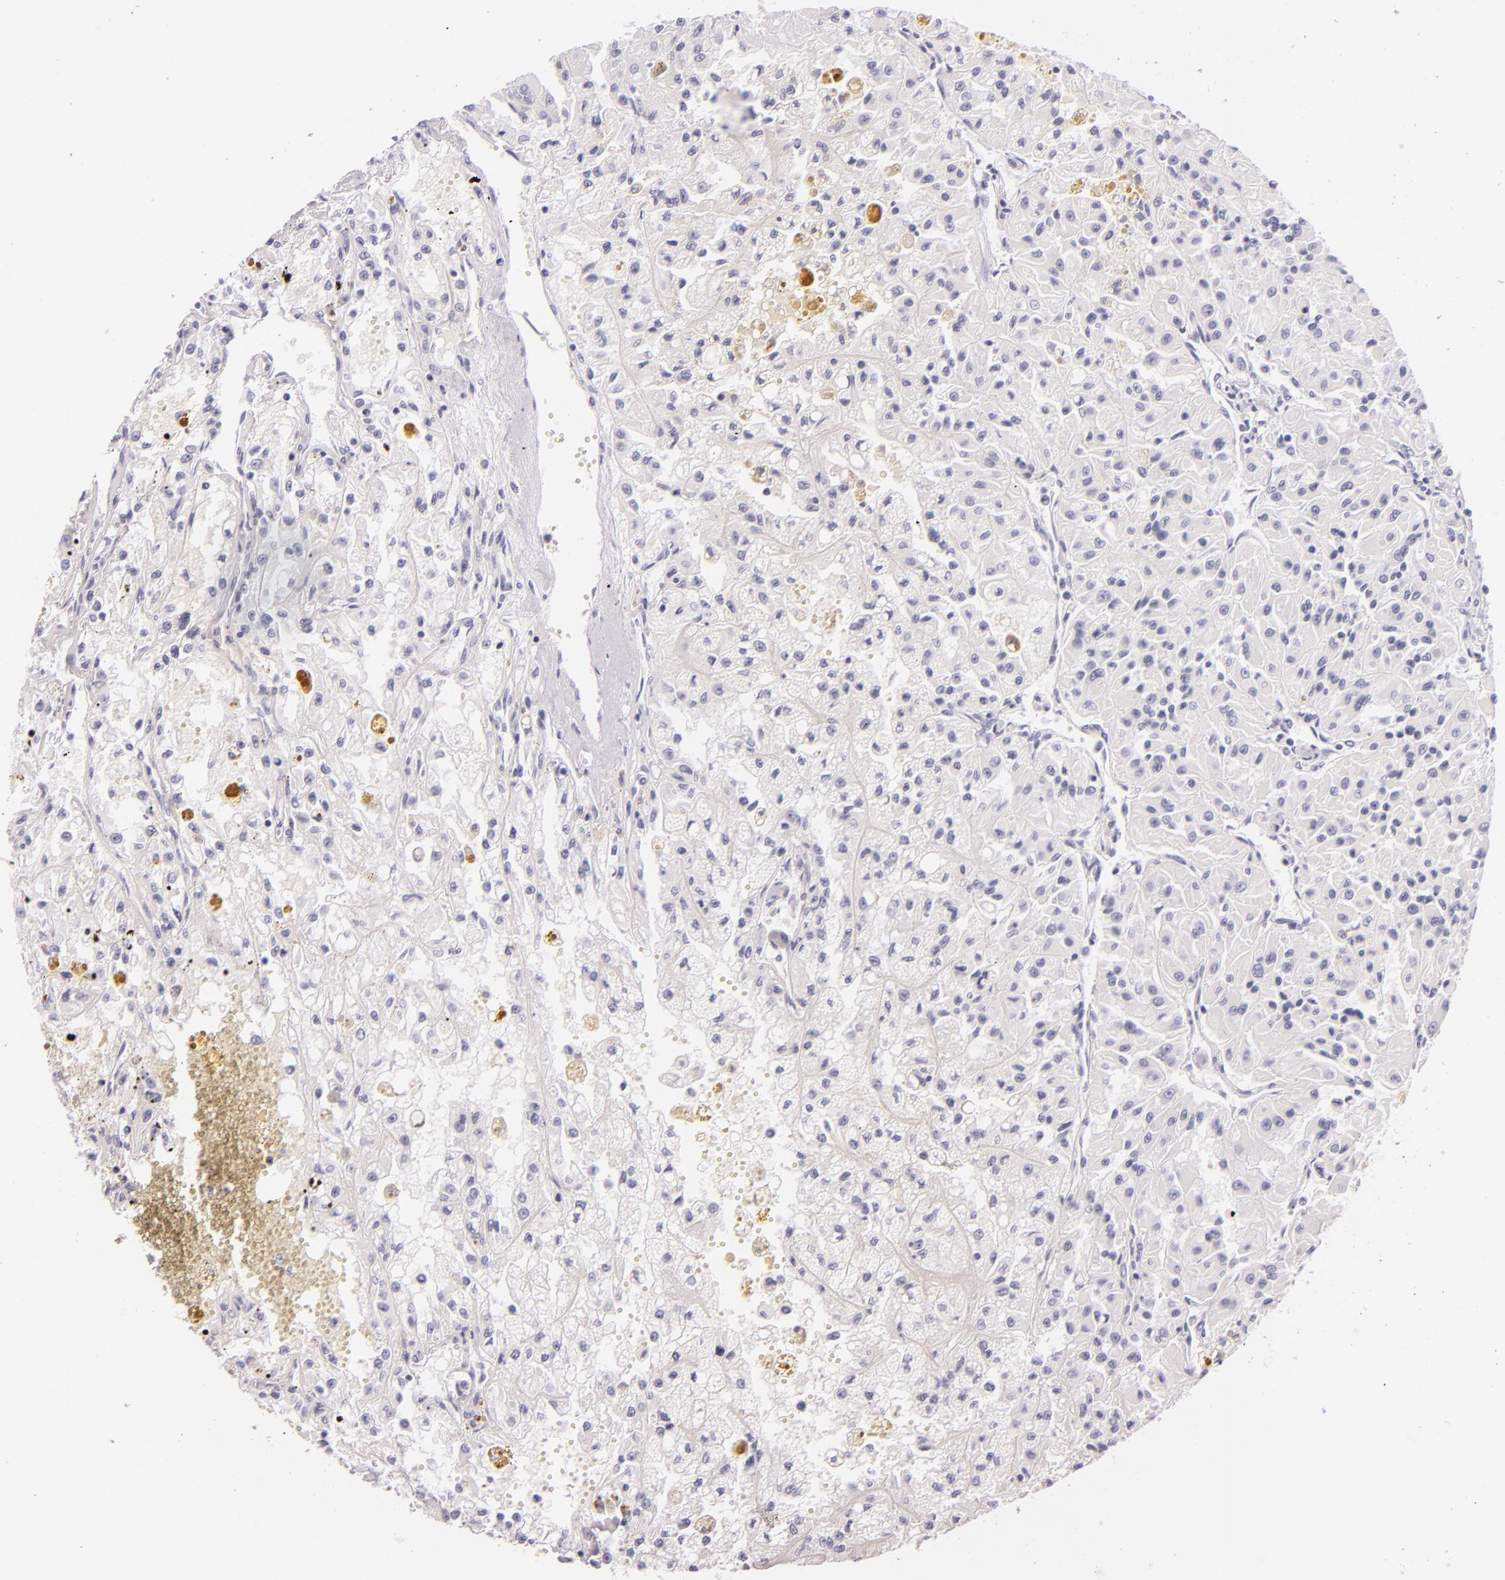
{"staining": {"intensity": "negative", "quantity": "none", "location": "none"}, "tissue": "renal cancer", "cell_type": "Tumor cells", "image_type": "cancer", "snomed": [{"axis": "morphology", "description": "Adenocarcinoma, NOS"}, {"axis": "topography", "description": "Kidney"}], "caption": "Tumor cells are negative for brown protein staining in renal cancer. (IHC, brightfield microscopy, high magnification).", "gene": "INA", "patient": {"sex": "male", "age": 78}}